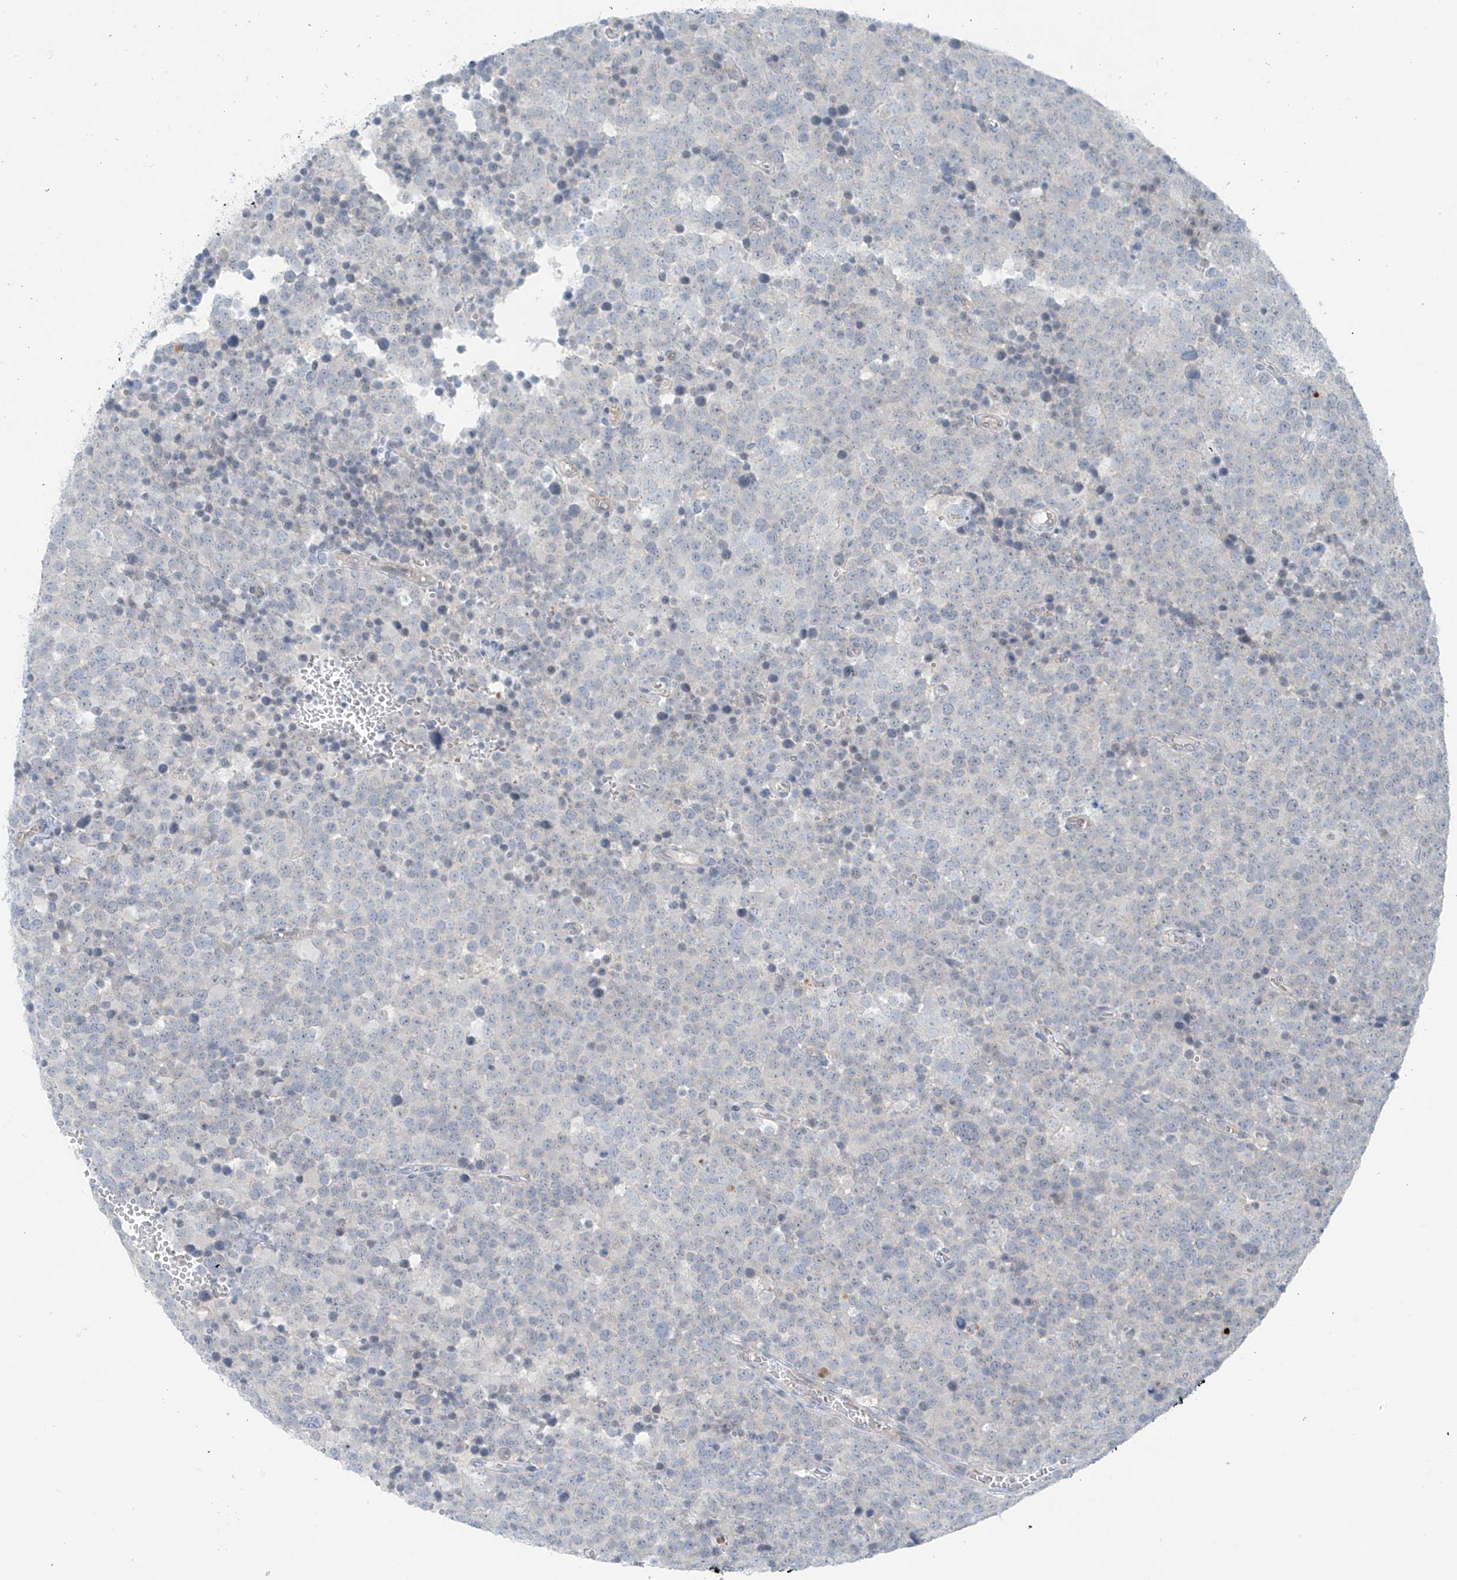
{"staining": {"intensity": "negative", "quantity": "none", "location": "none"}, "tissue": "testis cancer", "cell_type": "Tumor cells", "image_type": "cancer", "snomed": [{"axis": "morphology", "description": "Seminoma, NOS"}, {"axis": "topography", "description": "Testis"}], "caption": "IHC micrograph of neoplastic tissue: seminoma (testis) stained with DAB (3,3'-diaminobenzidine) reveals no significant protein positivity in tumor cells.", "gene": "ZNF793", "patient": {"sex": "male", "age": 71}}